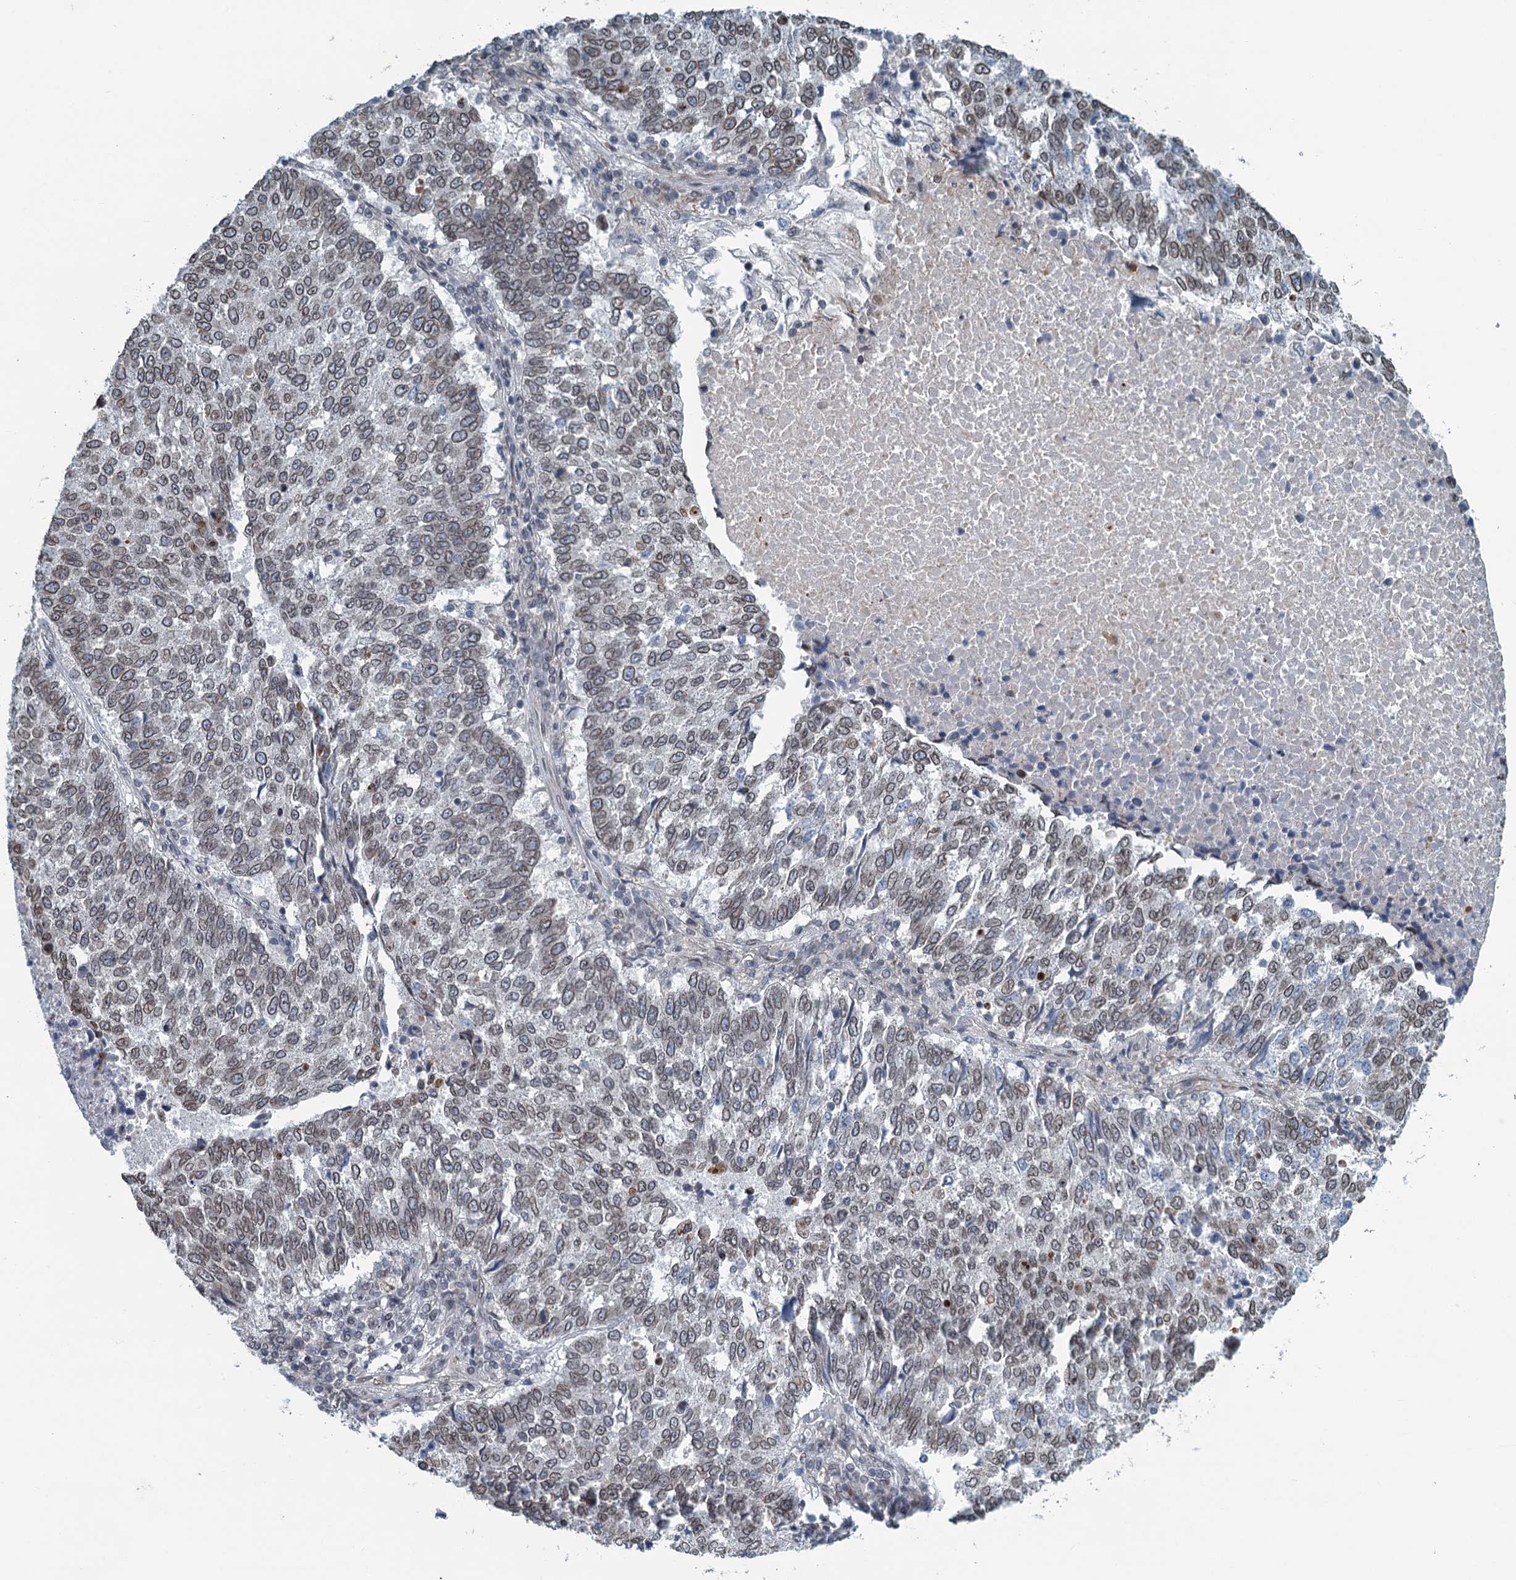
{"staining": {"intensity": "weak", "quantity": ">75%", "location": "cytoplasmic/membranous,nuclear"}, "tissue": "lung cancer", "cell_type": "Tumor cells", "image_type": "cancer", "snomed": [{"axis": "morphology", "description": "Squamous cell carcinoma, NOS"}, {"axis": "topography", "description": "Lung"}], "caption": "Weak cytoplasmic/membranous and nuclear staining for a protein is appreciated in about >75% of tumor cells of squamous cell carcinoma (lung) using immunohistochemistry (IHC).", "gene": "CCDC34", "patient": {"sex": "male", "age": 73}}